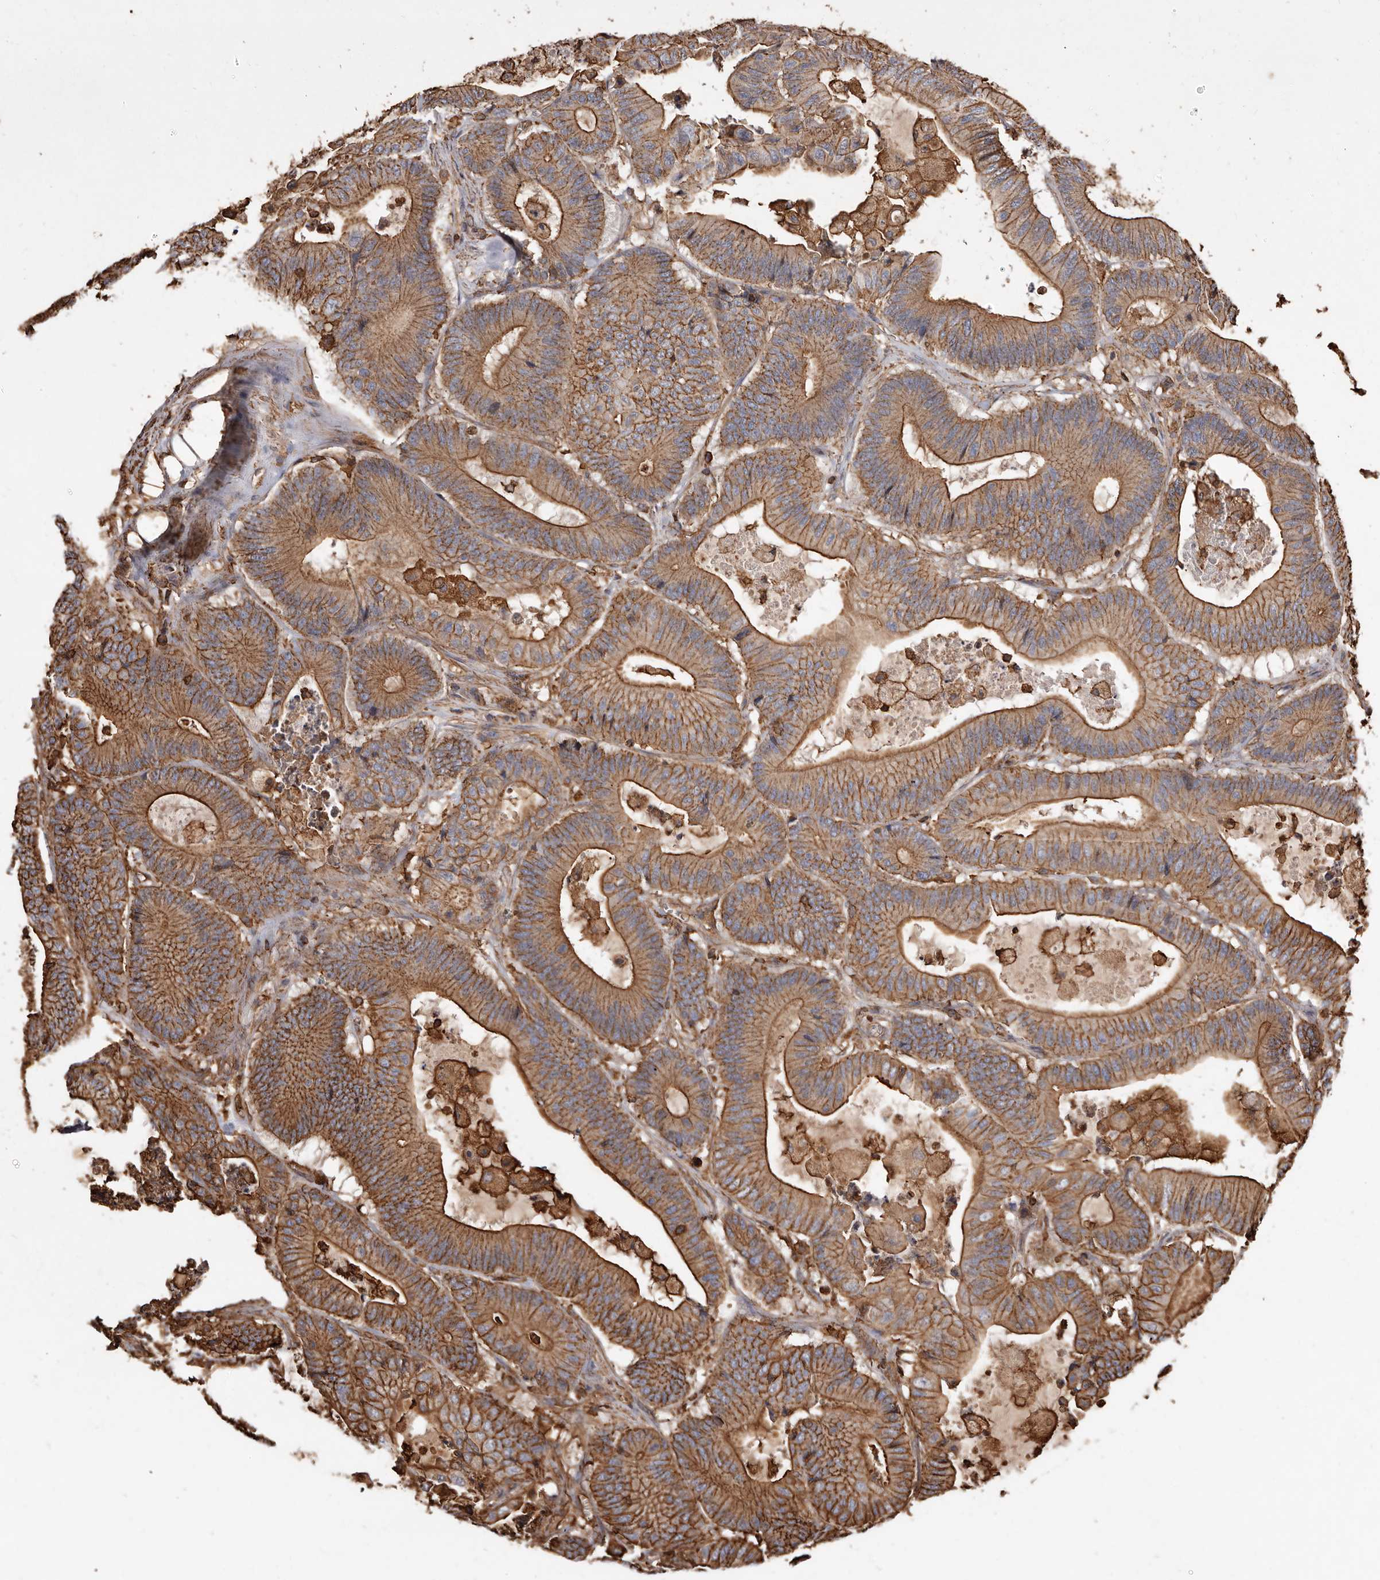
{"staining": {"intensity": "strong", "quantity": ">75%", "location": "cytoplasmic/membranous"}, "tissue": "colorectal cancer", "cell_type": "Tumor cells", "image_type": "cancer", "snomed": [{"axis": "morphology", "description": "Adenocarcinoma, NOS"}, {"axis": "topography", "description": "Colon"}], "caption": "Tumor cells exhibit high levels of strong cytoplasmic/membranous expression in about >75% of cells in colorectal adenocarcinoma.", "gene": "COQ8B", "patient": {"sex": "female", "age": 84}}